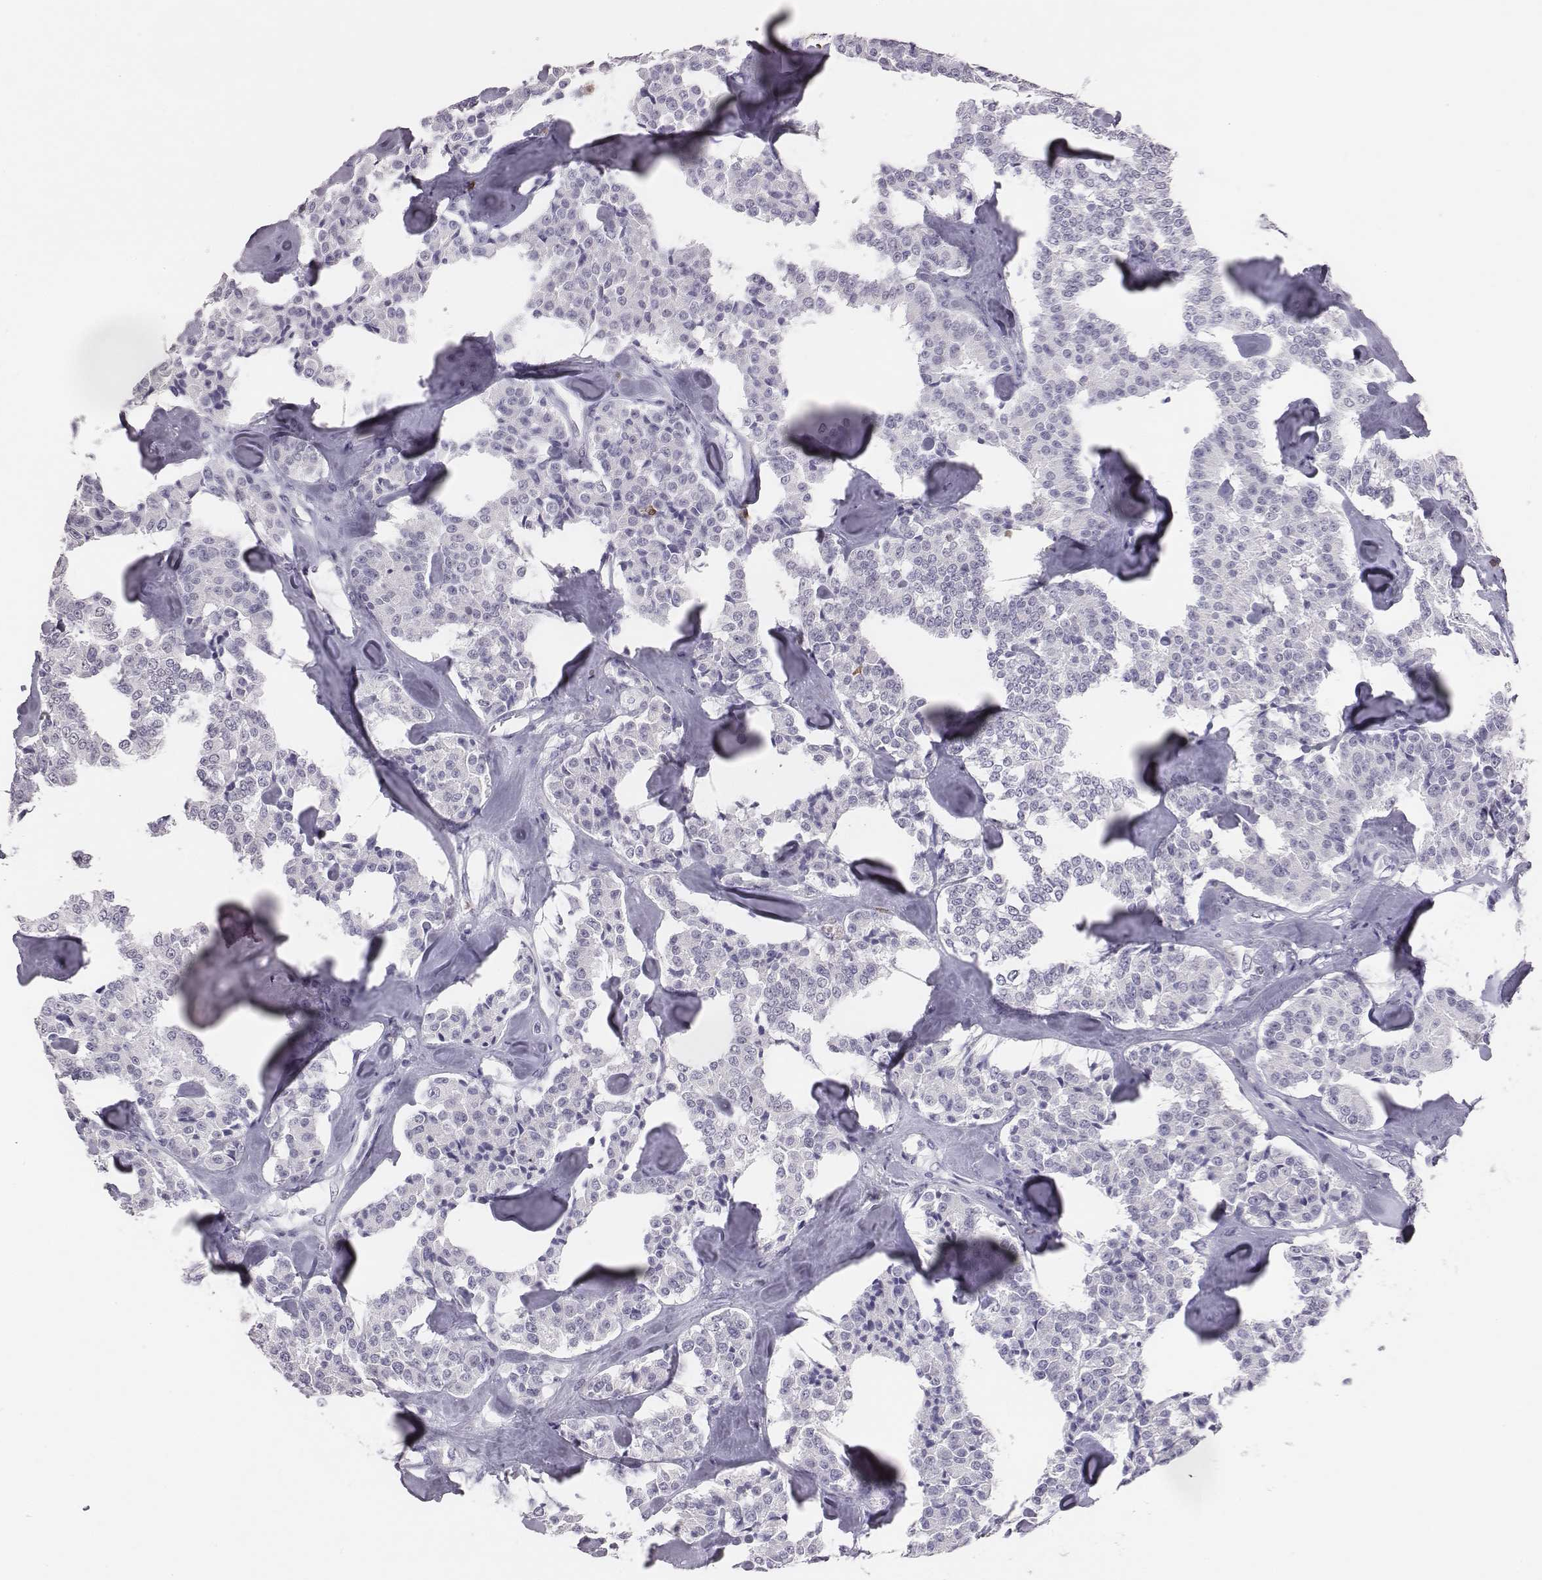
{"staining": {"intensity": "negative", "quantity": "none", "location": "none"}, "tissue": "carcinoid", "cell_type": "Tumor cells", "image_type": "cancer", "snomed": [{"axis": "morphology", "description": "Carcinoid, malignant, NOS"}, {"axis": "topography", "description": "Pancreas"}], "caption": "High magnification brightfield microscopy of malignant carcinoid stained with DAB (brown) and counterstained with hematoxylin (blue): tumor cells show no significant expression.", "gene": "ACOD1", "patient": {"sex": "male", "age": 41}}